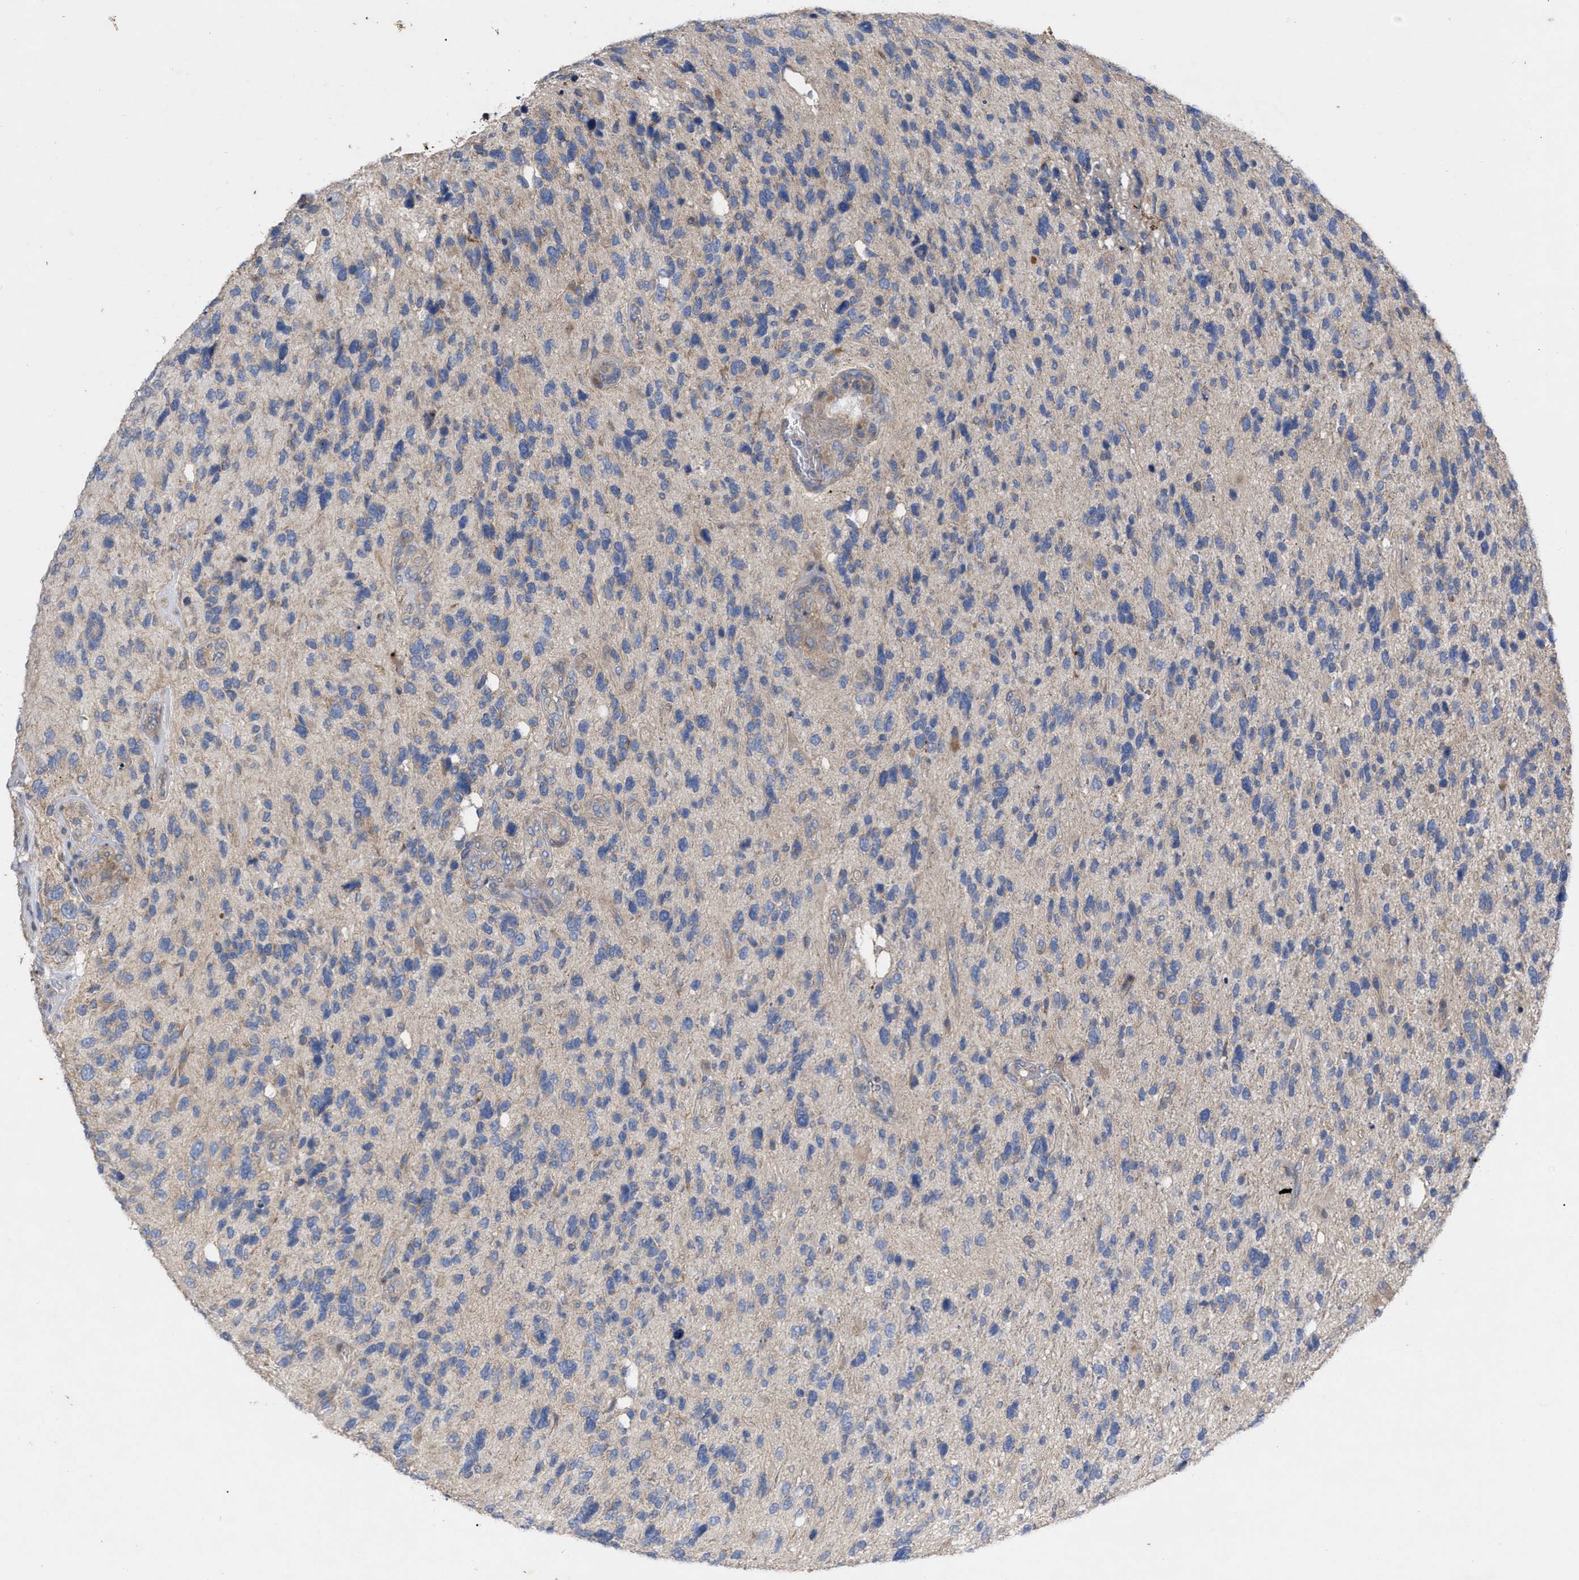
{"staining": {"intensity": "negative", "quantity": "none", "location": "none"}, "tissue": "glioma", "cell_type": "Tumor cells", "image_type": "cancer", "snomed": [{"axis": "morphology", "description": "Glioma, malignant, High grade"}, {"axis": "topography", "description": "Brain"}], "caption": "There is no significant expression in tumor cells of glioma.", "gene": "VIP", "patient": {"sex": "female", "age": 58}}